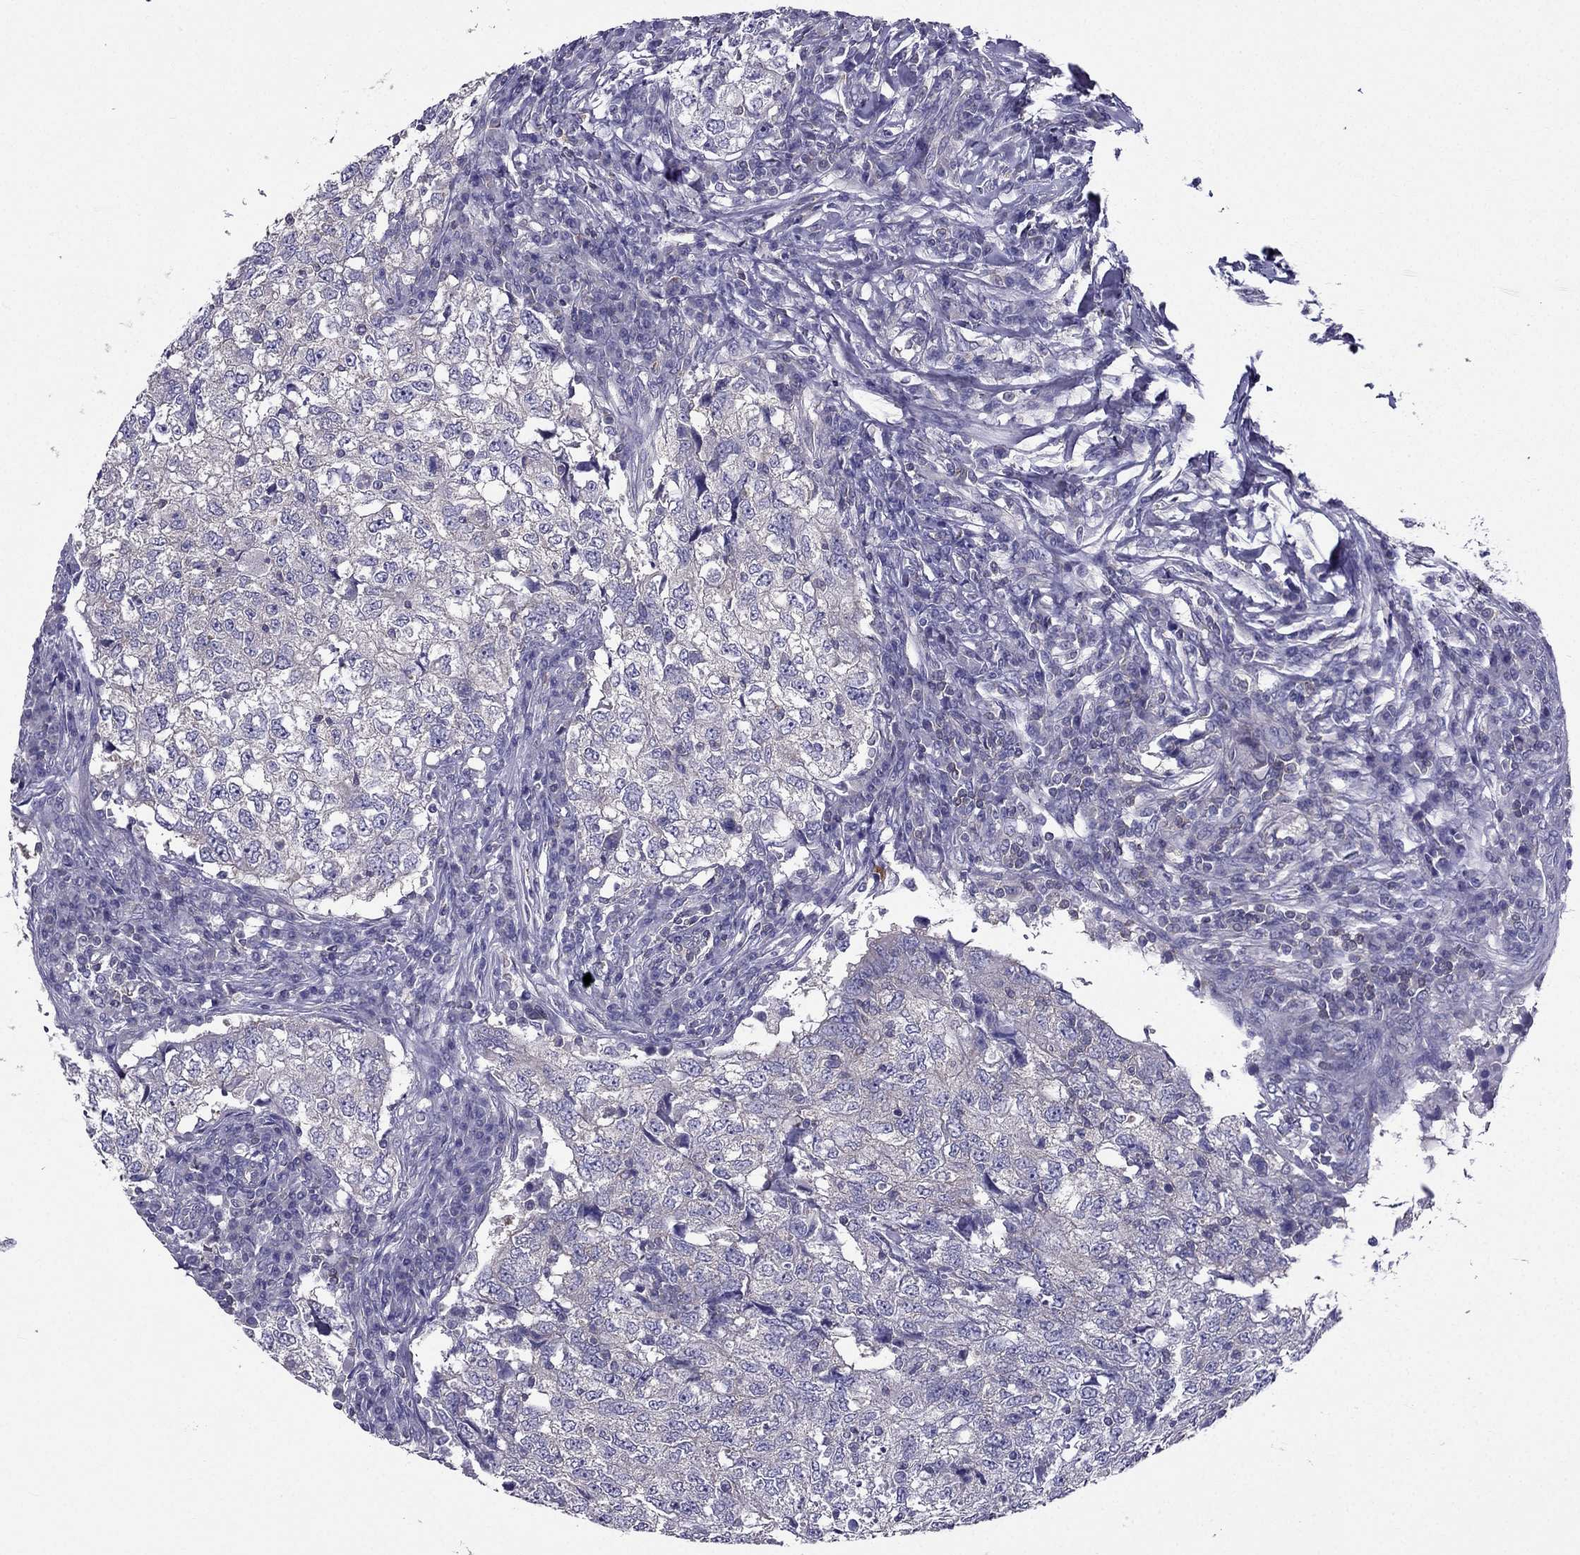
{"staining": {"intensity": "negative", "quantity": "none", "location": "none"}, "tissue": "breast cancer", "cell_type": "Tumor cells", "image_type": "cancer", "snomed": [{"axis": "morphology", "description": "Duct carcinoma"}, {"axis": "topography", "description": "Breast"}], "caption": "This is an immunohistochemistry (IHC) photomicrograph of breast infiltrating ductal carcinoma. There is no staining in tumor cells.", "gene": "AAK1", "patient": {"sex": "female", "age": 30}}